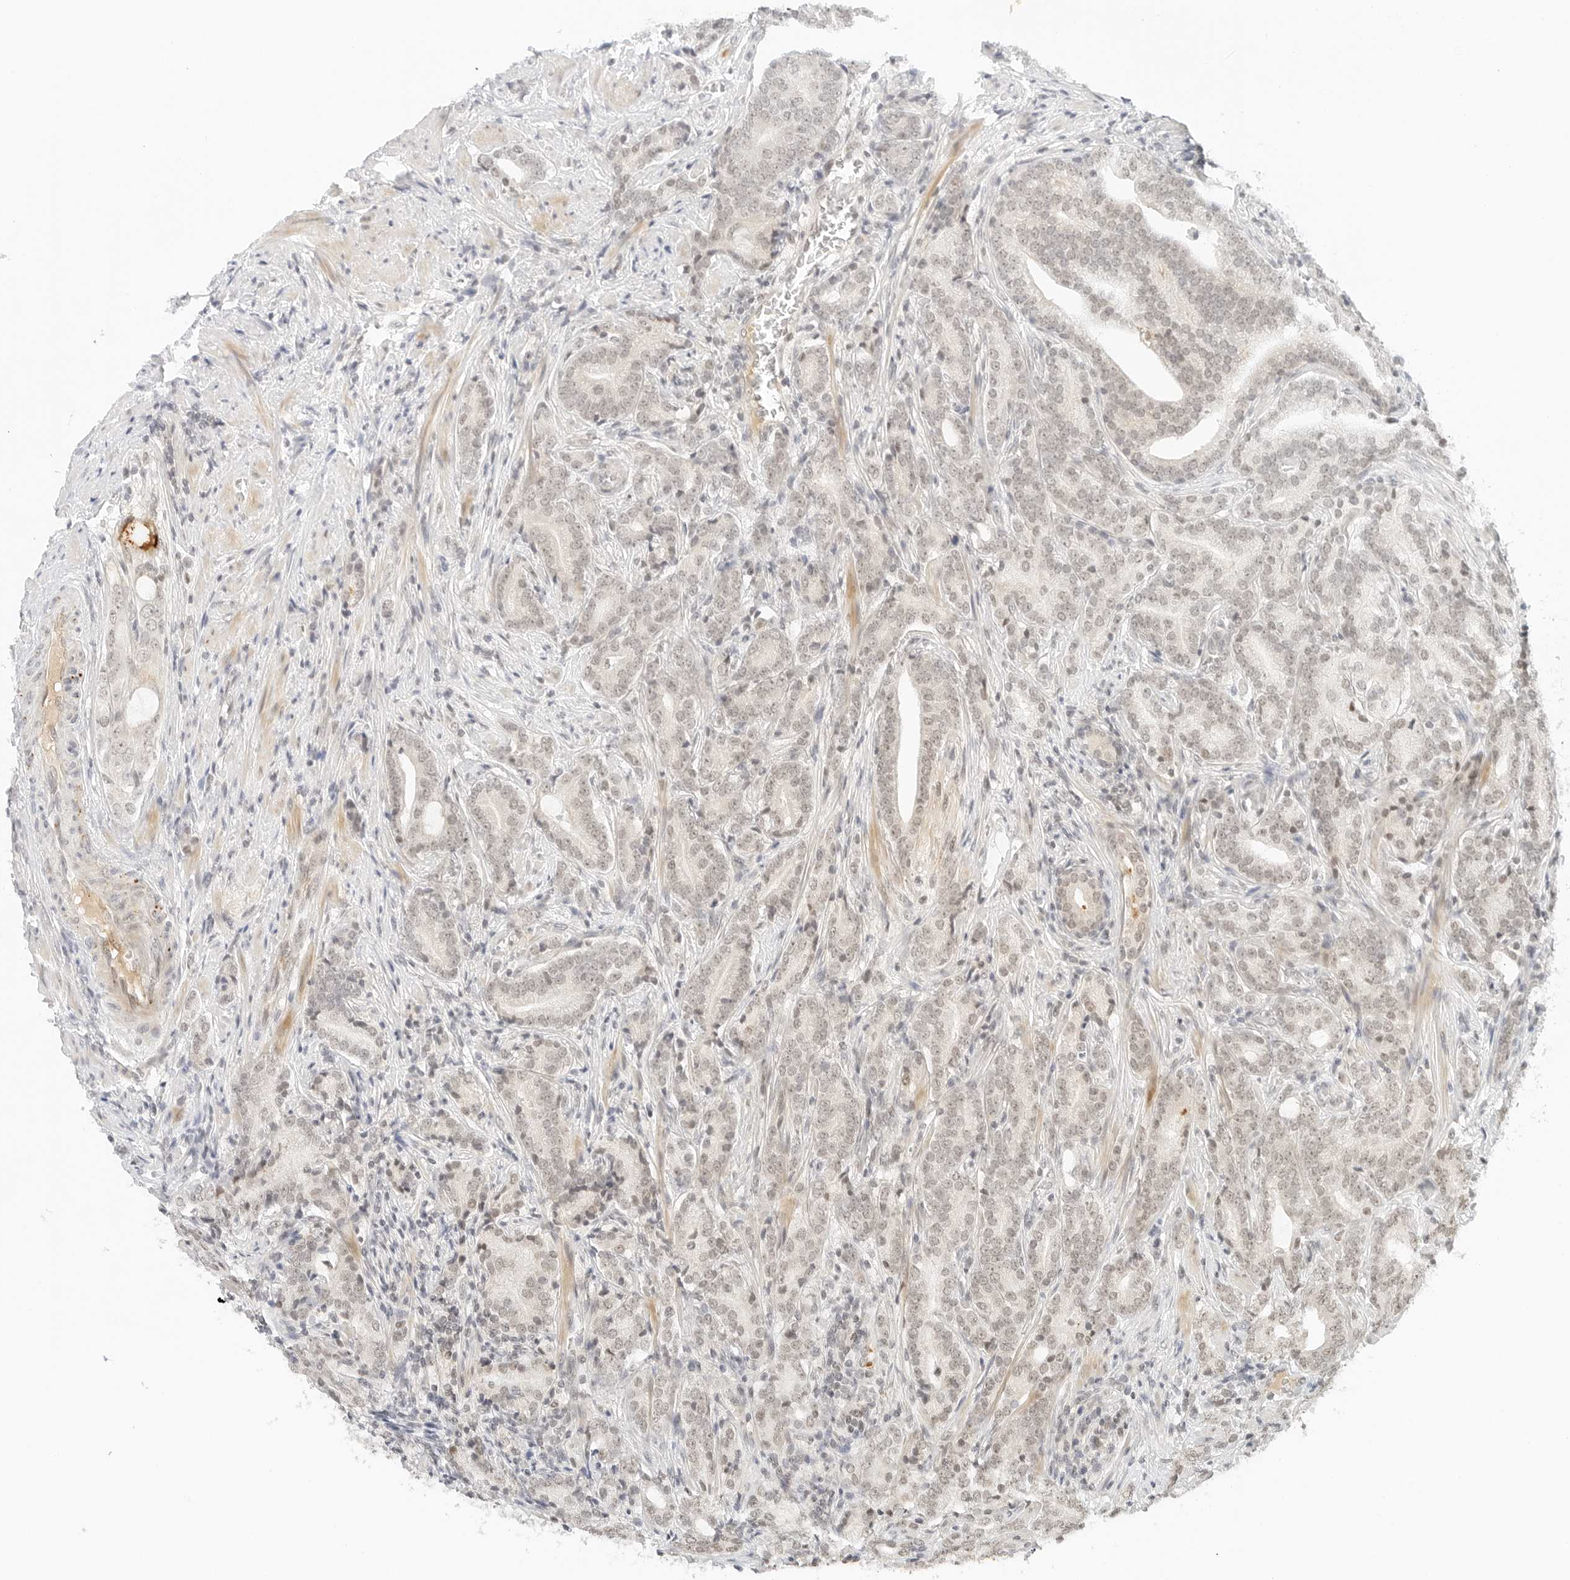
{"staining": {"intensity": "weak", "quantity": "<25%", "location": "nuclear"}, "tissue": "prostate cancer", "cell_type": "Tumor cells", "image_type": "cancer", "snomed": [{"axis": "morphology", "description": "Adenocarcinoma, High grade"}, {"axis": "topography", "description": "Prostate"}], "caption": "Immunohistochemical staining of human high-grade adenocarcinoma (prostate) demonstrates no significant positivity in tumor cells. Nuclei are stained in blue.", "gene": "NEO1", "patient": {"sex": "male", "age": 57}}